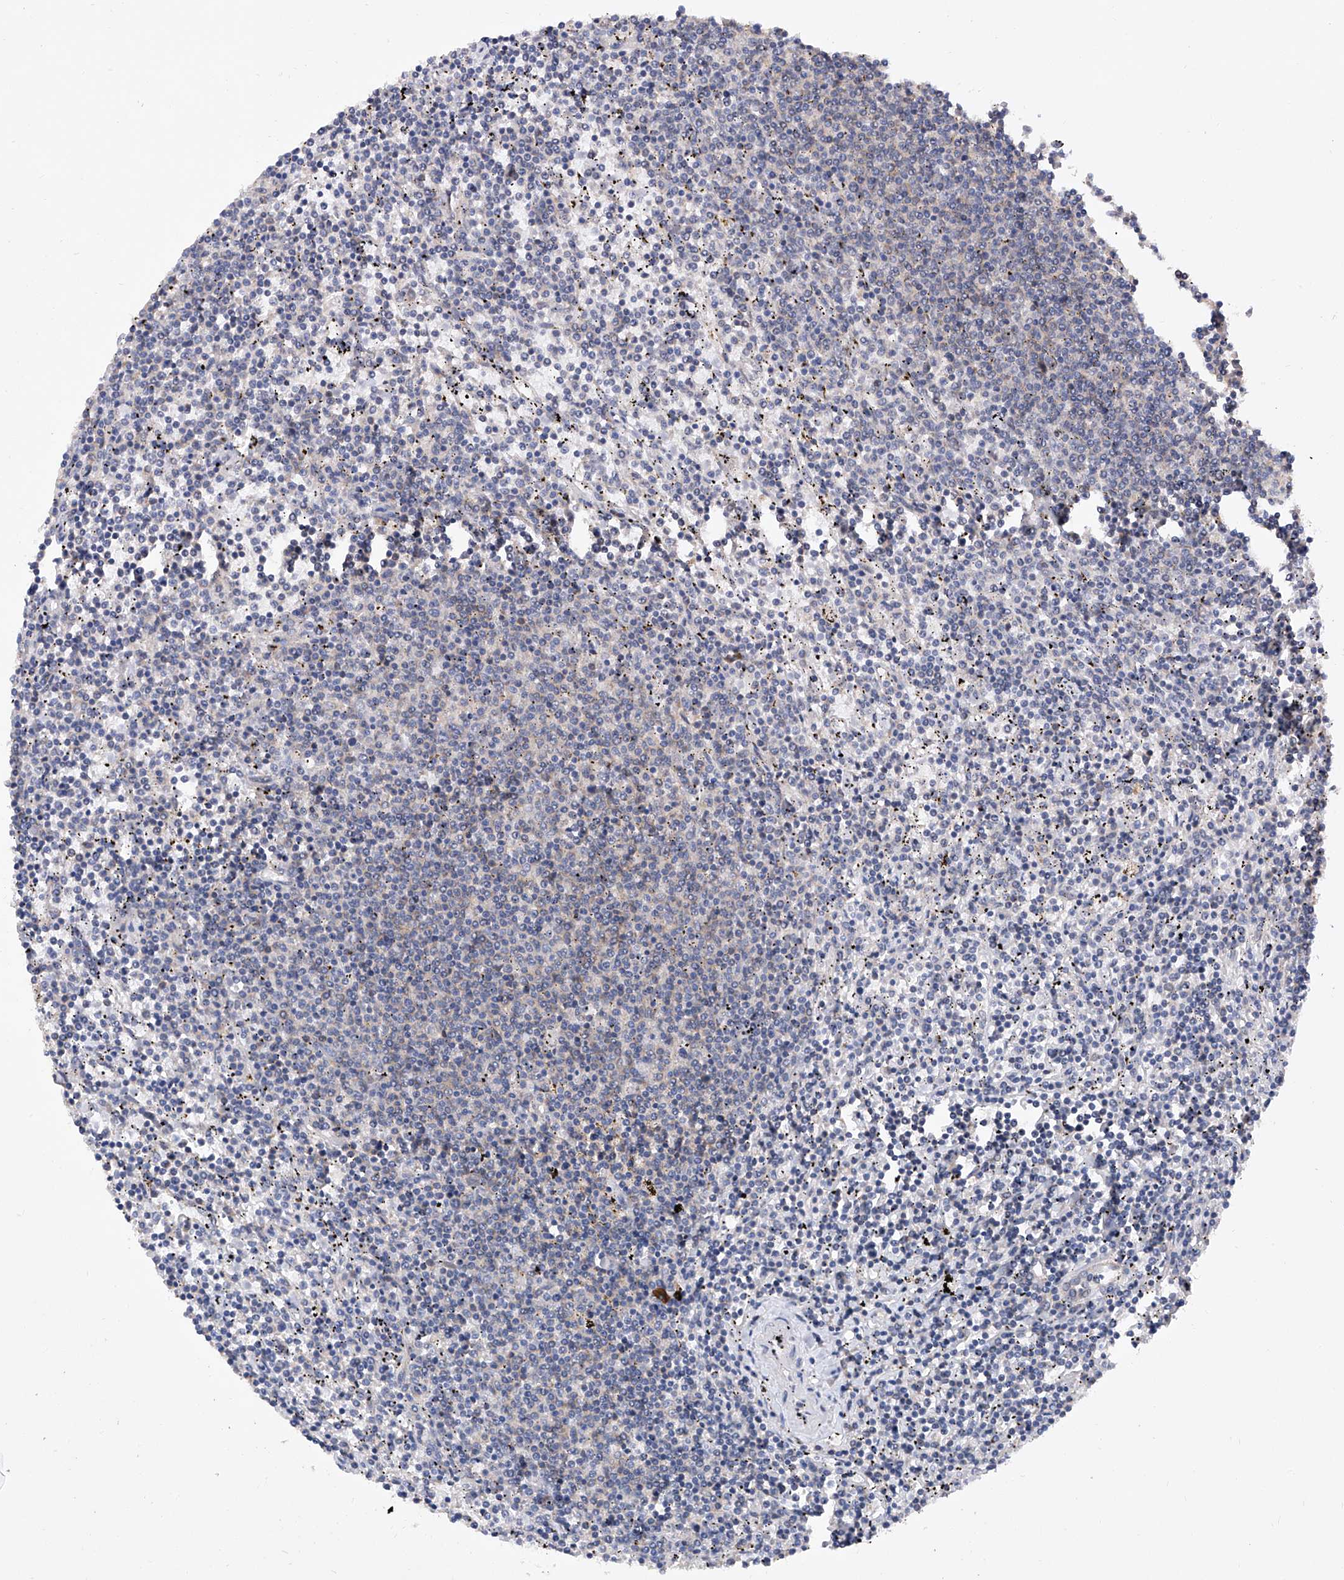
{"staining": {"intensity": "negative", "quantity": "none", "location": "none"}, "tissue": "lymphoma", "cell_type": "Tumor cells", "image_type": "cancer", "snomed": [{"axis": "morphology", "description": "Malignant lymphoma, non-Hodgkin's type, Low grade"}, {"axis": "topography", "description": "Spleen"}], "caption": "The immunohistochemistry (IHC) micrograph has no significant expression in tumor cells of malignant lymphoma, non-Hodgkin's type (low-grade) tissue.", "gene": "USP45", "patient": {"sex": "female", "age": 50}}